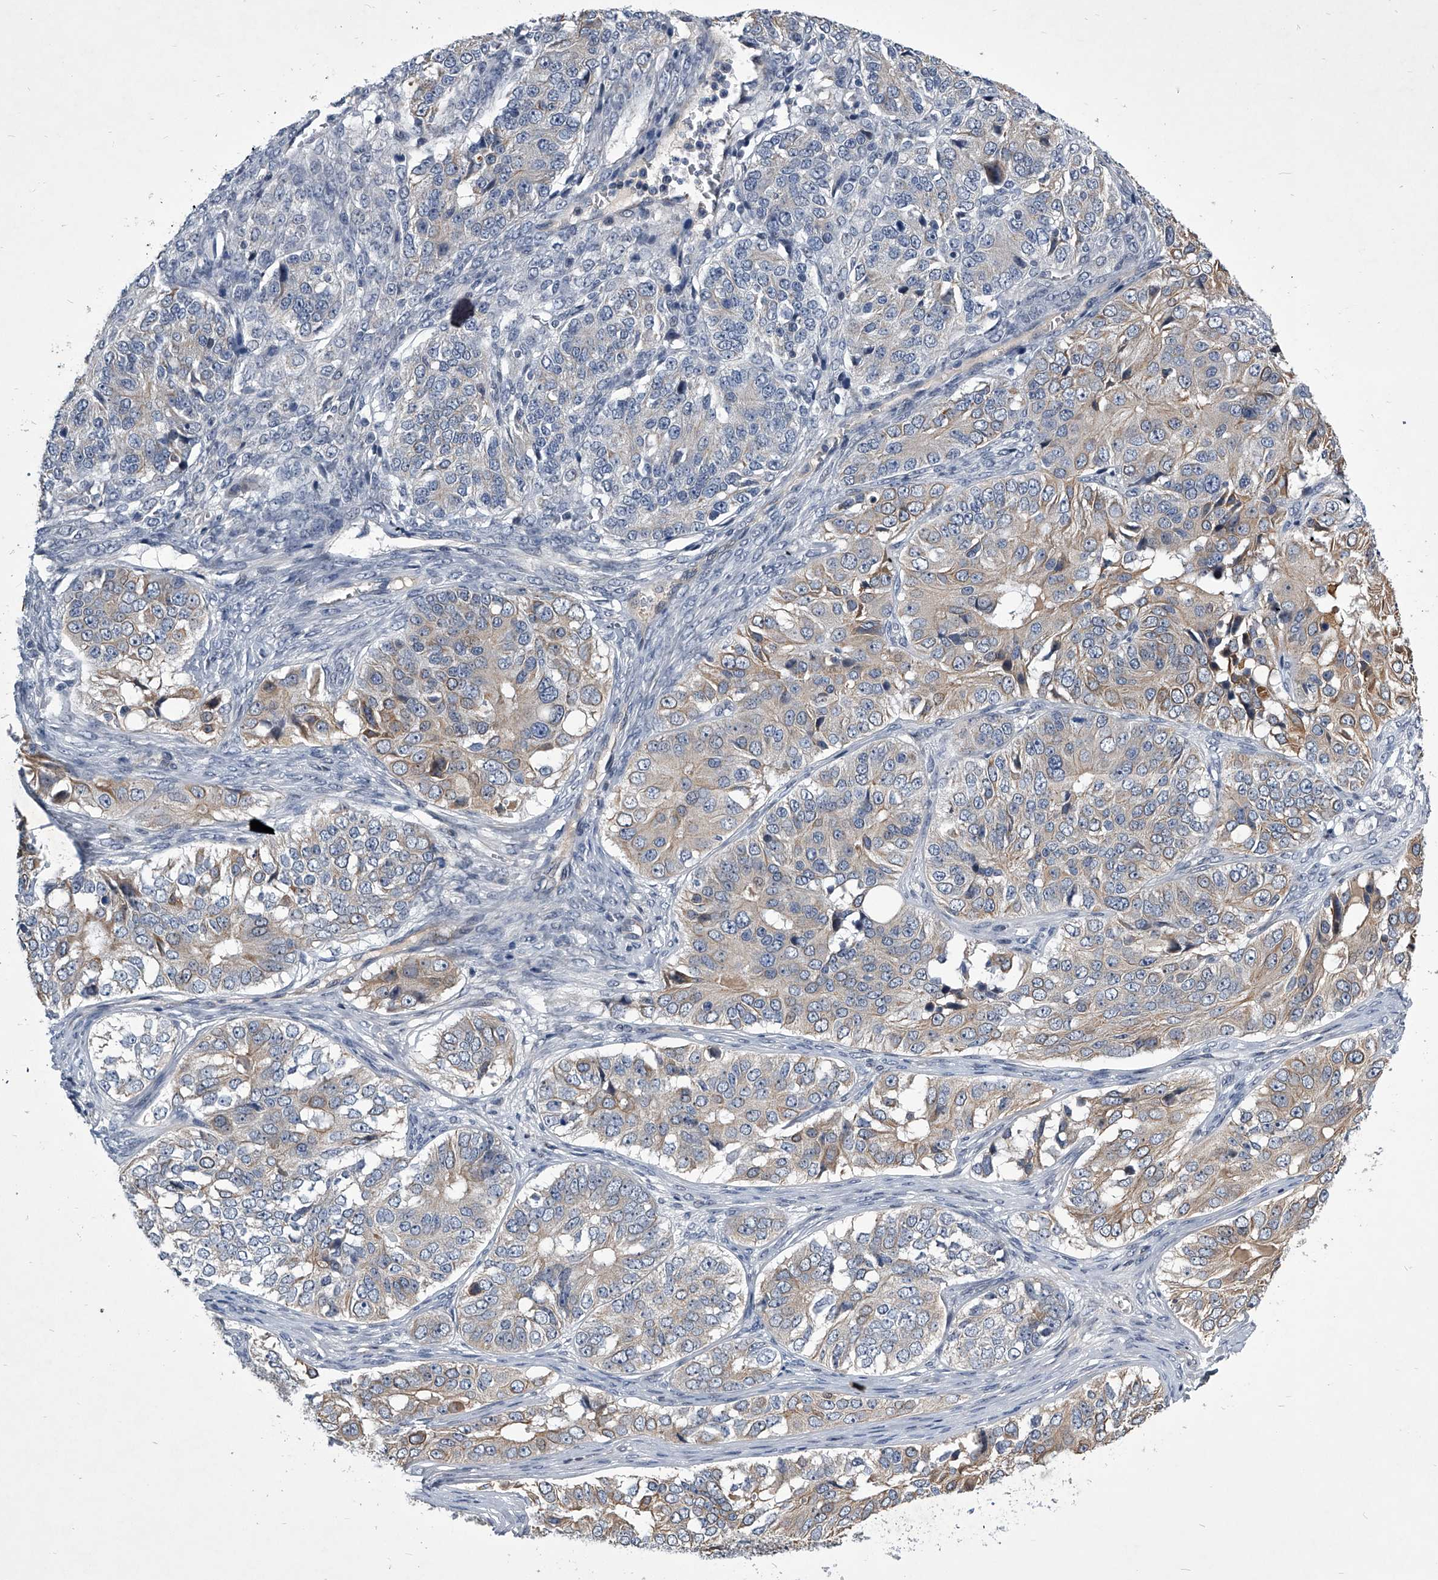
{"staining": {"intensity": "weak", "quantity": "25%-75%", "location": "cytoplasmic/membranous"}, "tissue": "ovarian cancer", "cell_type": "Tumor cells", "image_type": "cancer", "snomed": [{"axis": "morphology", "description": "Carcinoma, endometroid"}, {"axis": "topography", "description": "Ovary"}], "caption": "Ovarian cancer (endometroid carcinoma) was stained to show a protein in brown. There is low levels of weak cytoplasmic/membranous staining in about 25%-75% of tumor cells. (IHC, brightfield microscopy, high magnification).", "gene": "ZNF76", "patient": {"sex": "female", "age": 51}}